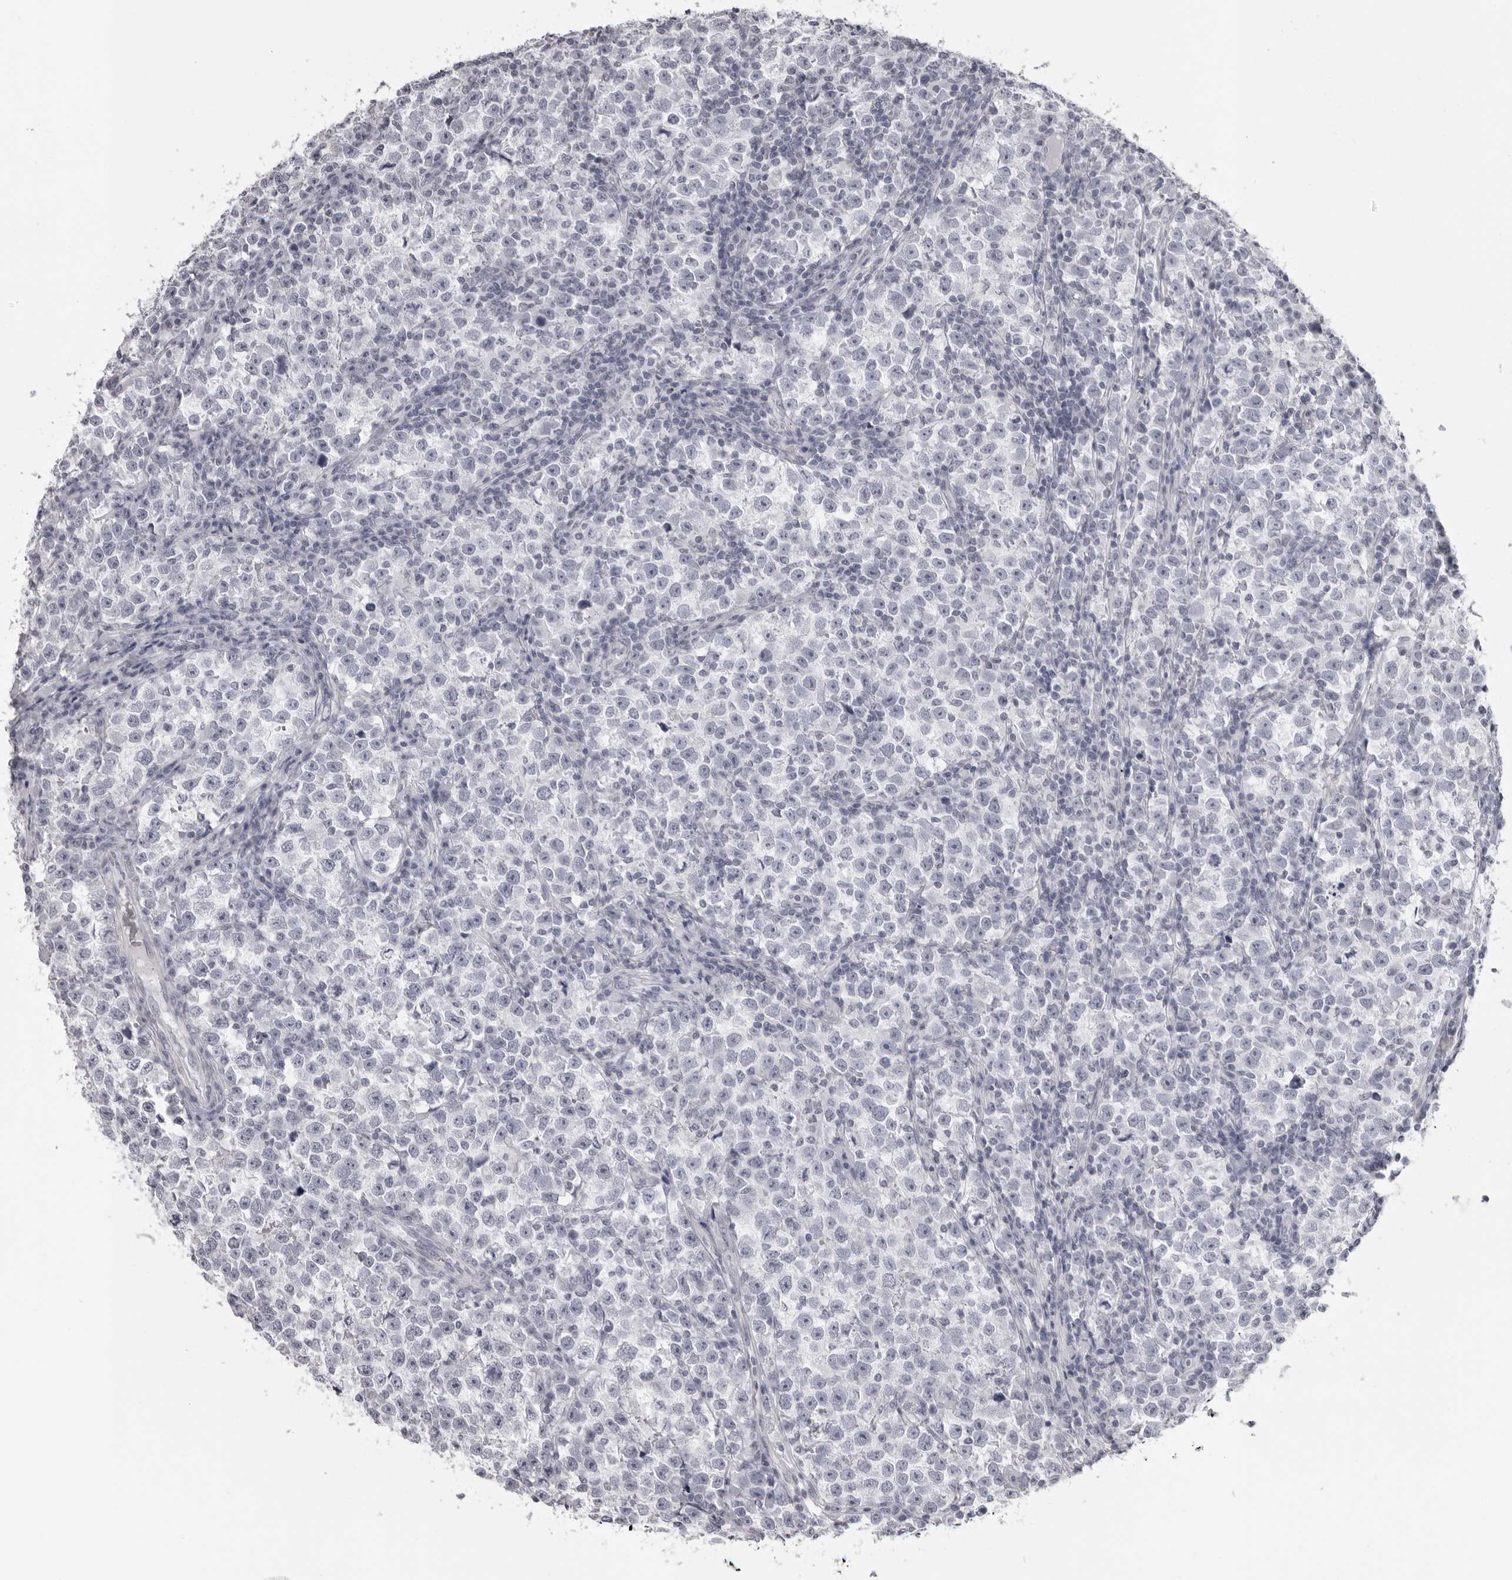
{"staining": {"intensity": "negative", "quantity": "none", "location": "none"}, "tissue": "testis cancer", "cell_type": "Tumor cells", "image_type": "cancer", "snomed": [{"axis": "morphology", "description": "Normal tissue, NOS"}, {"axis": "morphology", "description": "Seminoma, NOS"}, {"axis": "topography", "description": "Testis"}], "caption": "This is a photomicrograph of immunohistochemistry staining of seminoma (testis), which shows no expression in tumor cells.", "gene": "DNALI1", "patient": {"sex": "male", "age": 43}}